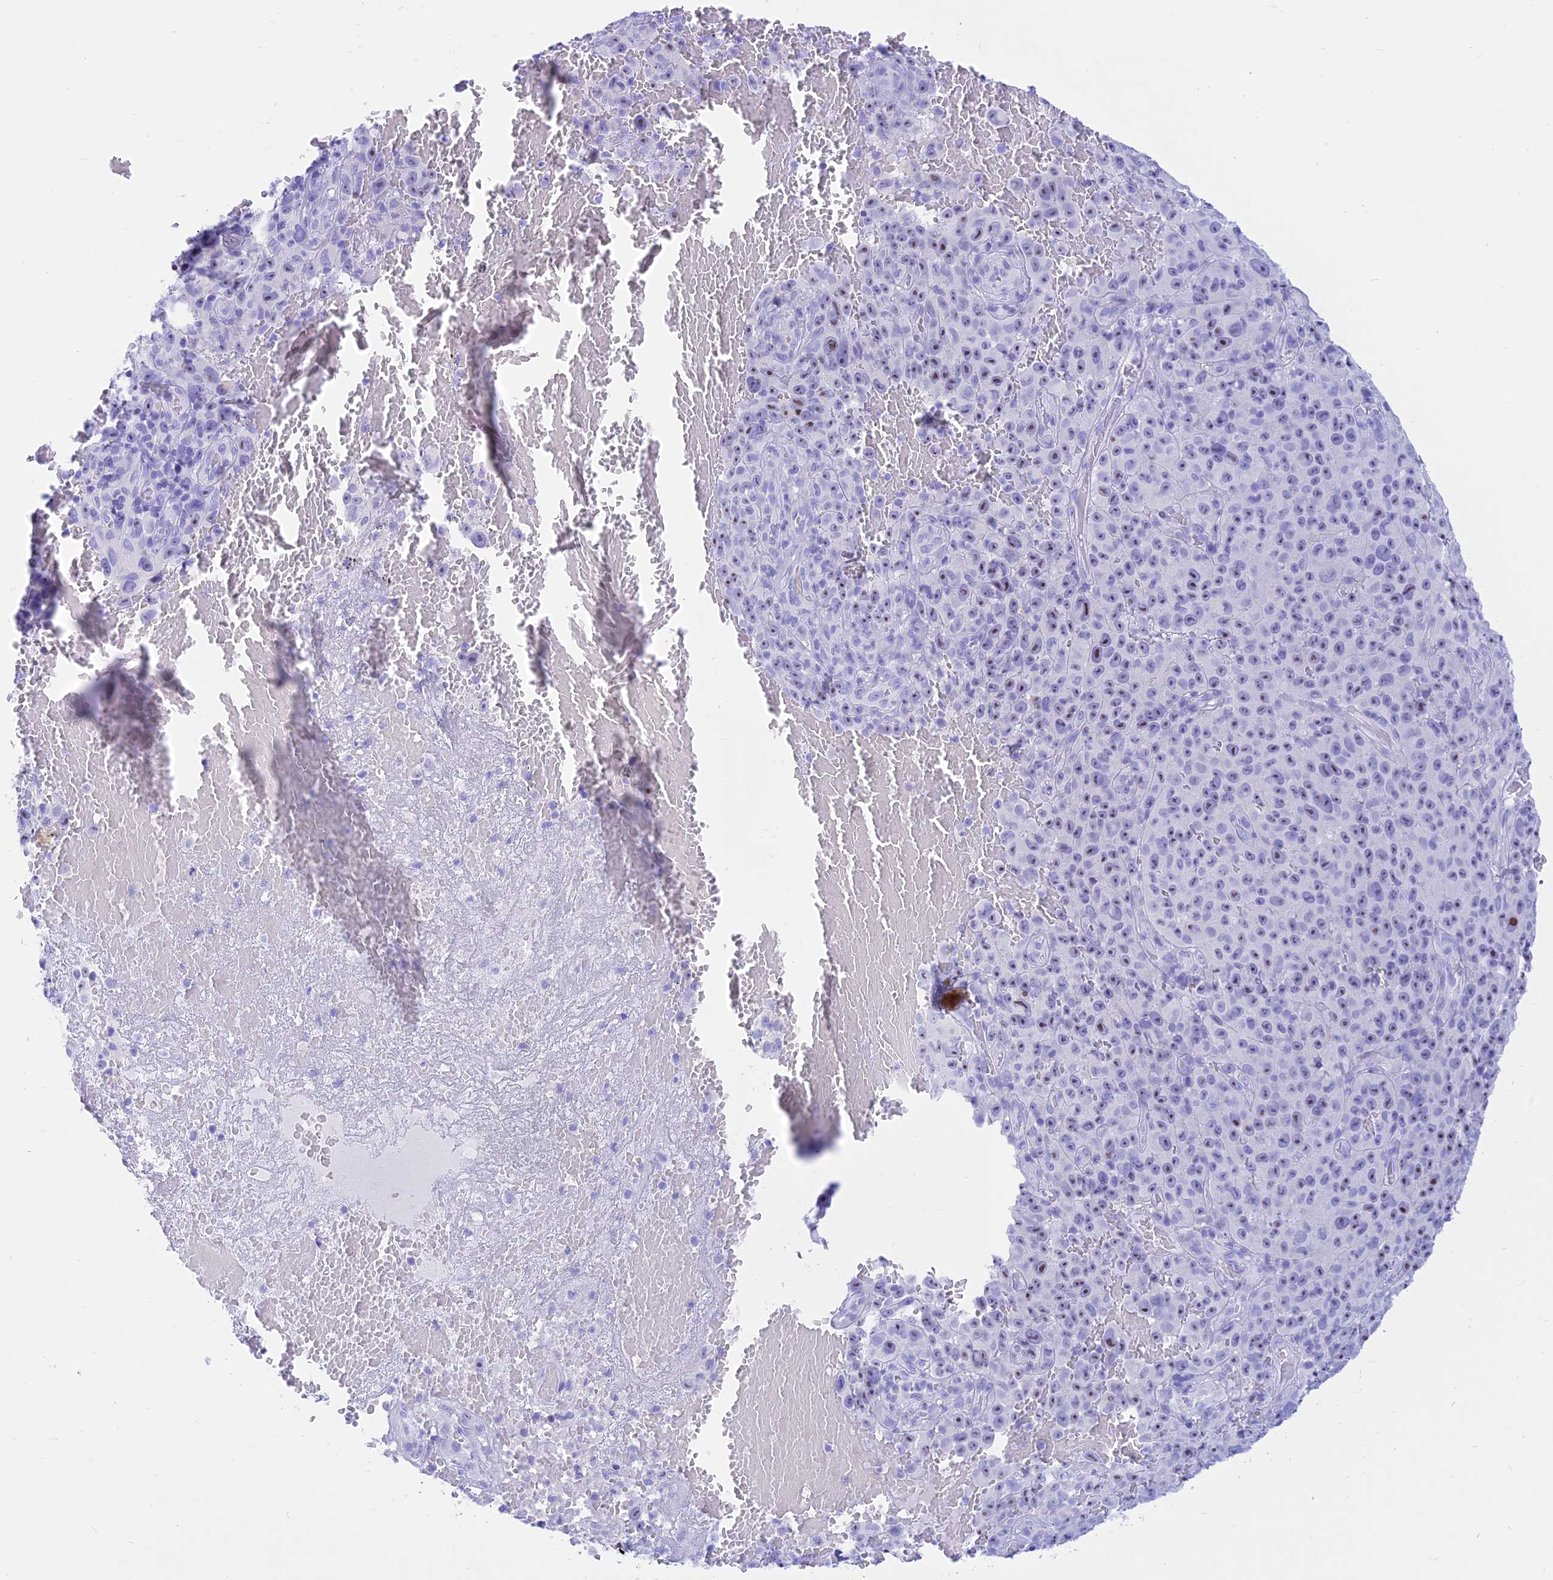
{"staining": {"intensity": "weak", "quantity": "25%-75%", "location": "nuclear"}, "tissue": "melanoma", "cell_type": "Tumor cells", "image_type": "cancer", "snomed": [{"axis": "morphology", "description": "Malignant melanoma, NOS"}, {"axis": "topography", "description": "Skin"}], "caption": "Approximately 25%-75% of tumor cells in malignant melanoma exhibit weak nuclear protein expression as visualized by brown immunohistochemical staining.", "gene": "PRNP", "patient": {"sex": "female", "age": 82}}